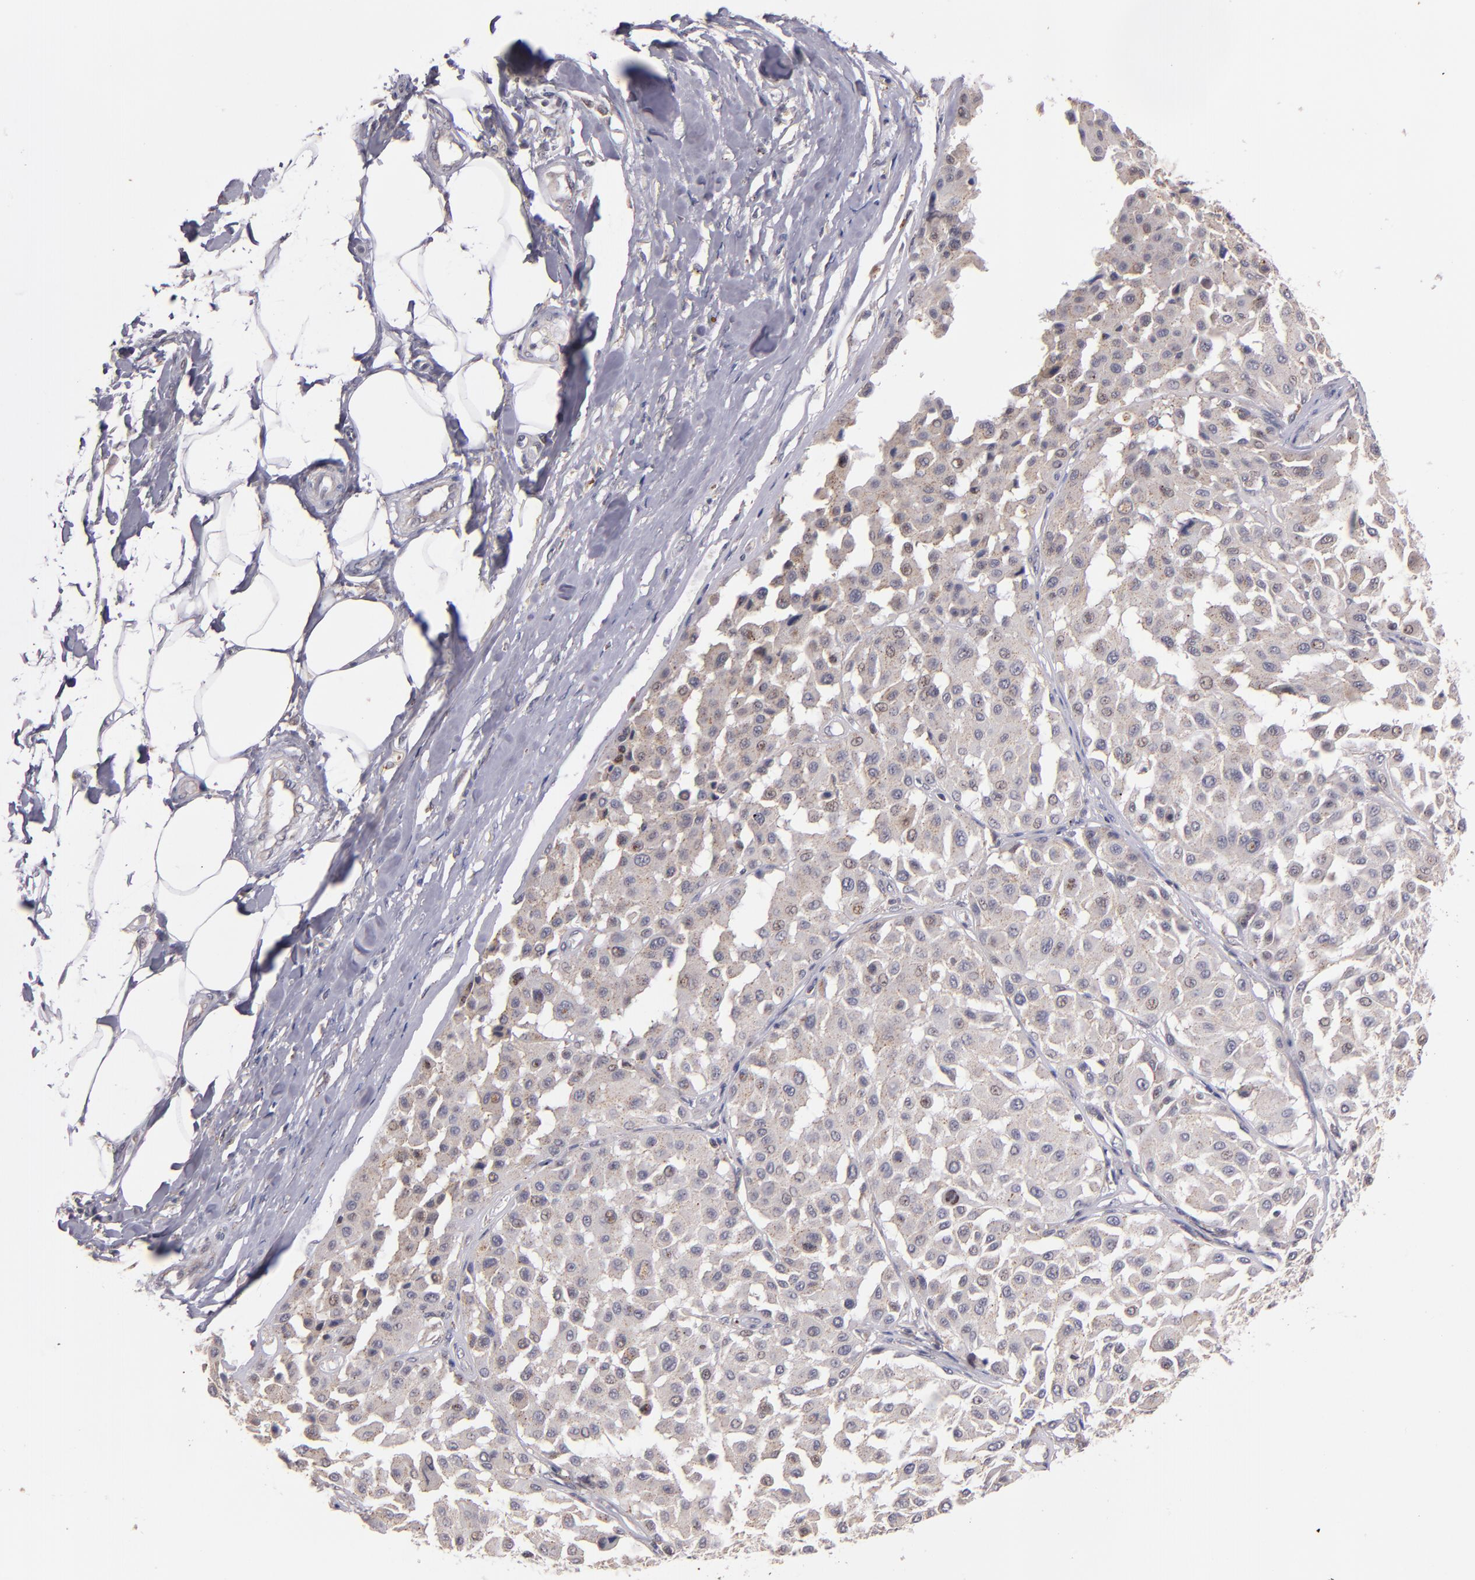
{"staining": {"intensity": "weak", "quantity": ">75%", "location": "cytoplasmic/membranous"}, "tissue": "melanoma", "cell_type": "Tumor cells", "image_type": "cancer", "snomed": [{"axis": "morphology", "description": "Malignant melanoma, Metastatic site"}, {"axis": "topography", "description": "Soft tissue"}], "caption": "IHC of malignant melanoma (metastatic site) exhibits low levels of weak cytoplasmic/membranous staining in about >75% of tumor cells.", "gene": "SYP", "patient": {"sex": "male", "age": 41}}